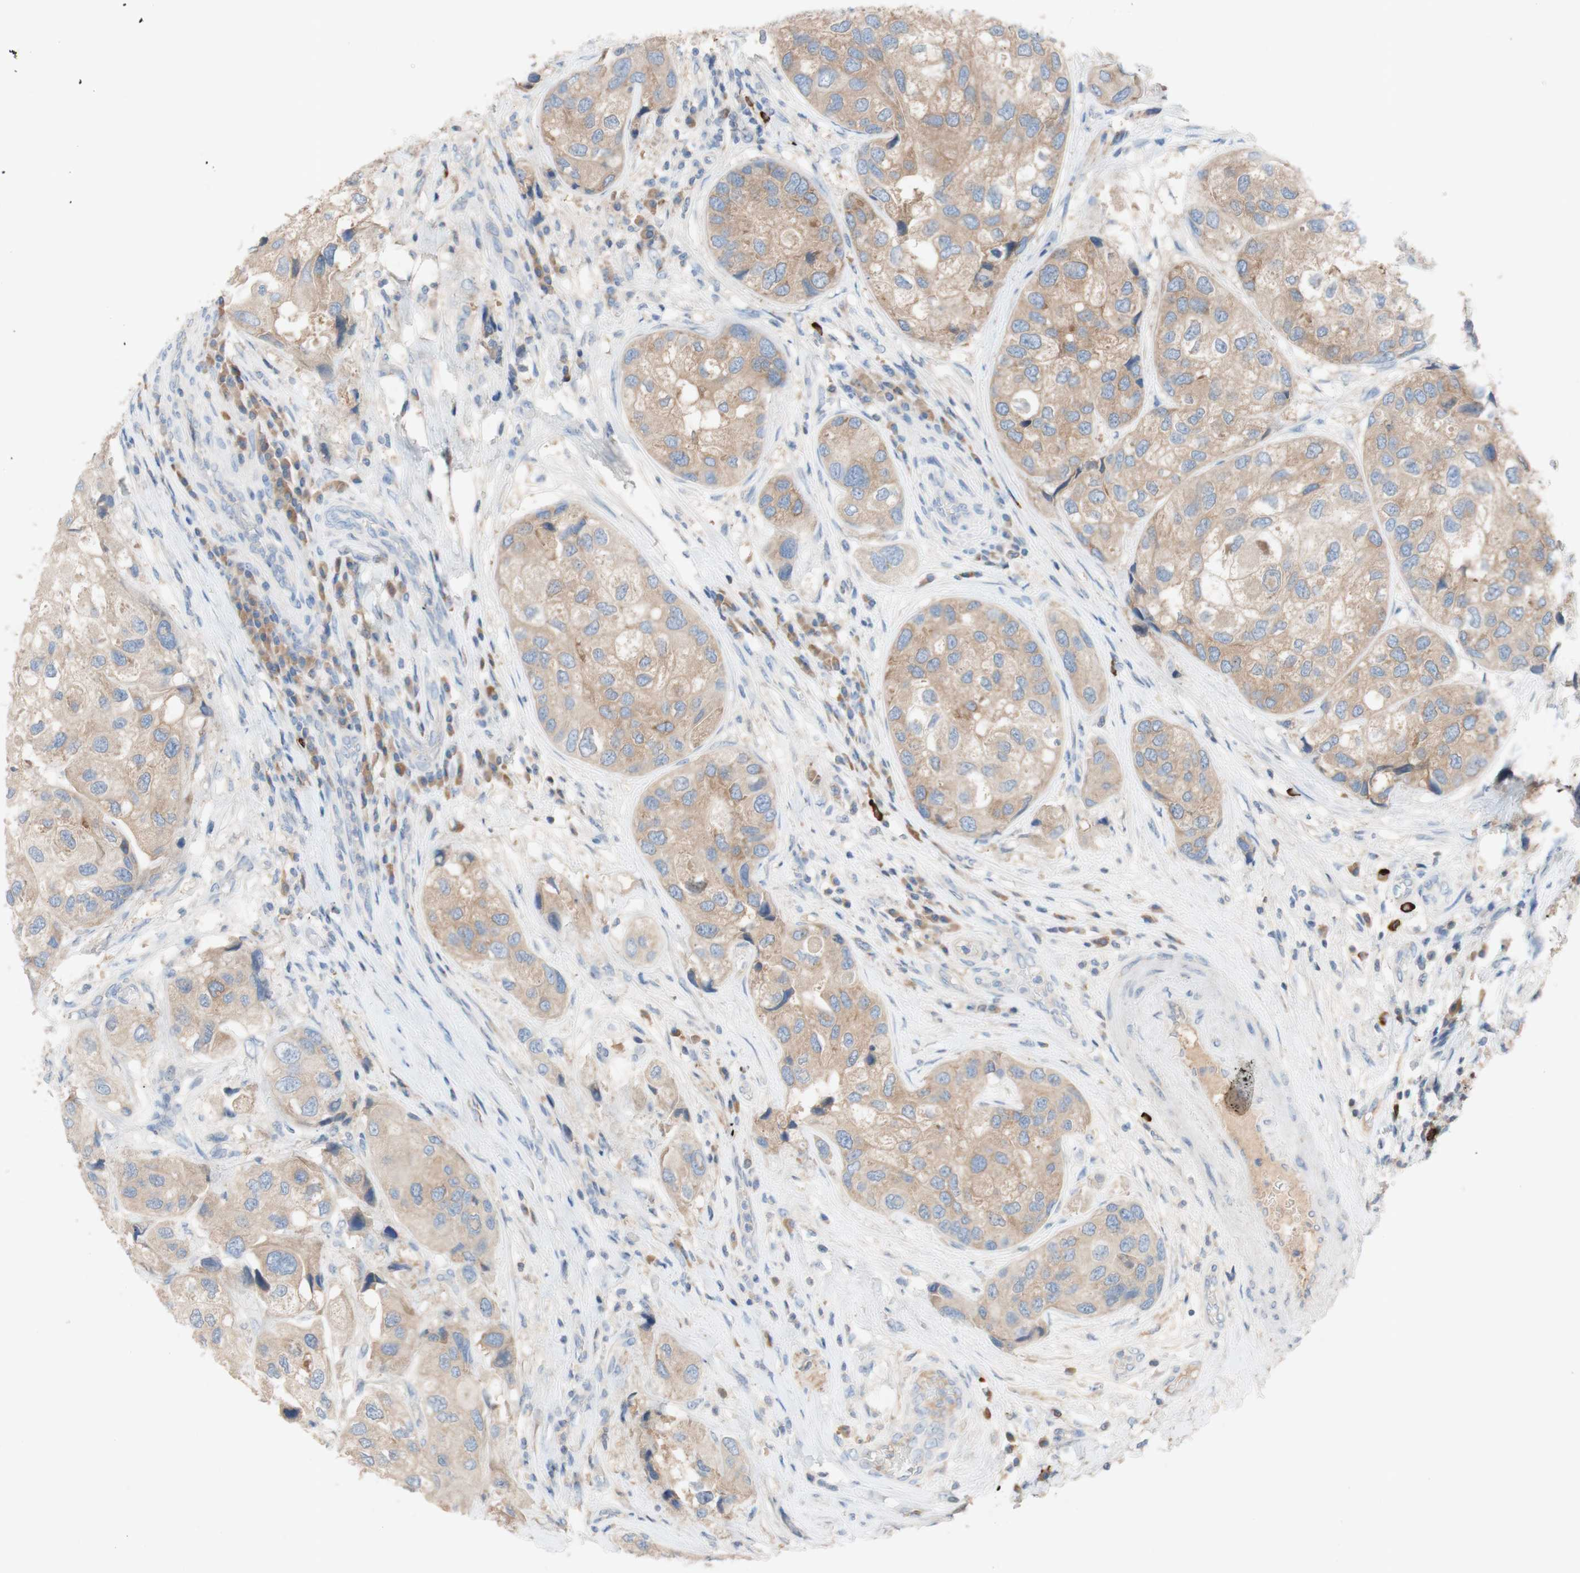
{"staining": {"intensity": "weak", "quantity": ">75%", "location": "cytoplasmic/membranous"}, "tissue": "urothelial cancer", "cell_type": "Tumor cells", "image_type": "cancer", "snomed": [{"axis": "morphology", "description": "Urothelial carcinoma, High grade"}, {"axis": "topography", "description": "Urinary bladder"}], "caption": "Urothelial cancer stained with a brown dye displays weak cytoplasmic/membranous positive staining in approximately >75% of tumor cells.", "gene": "PACSIN1", "patient": {"sex": "female", "age": 64}}